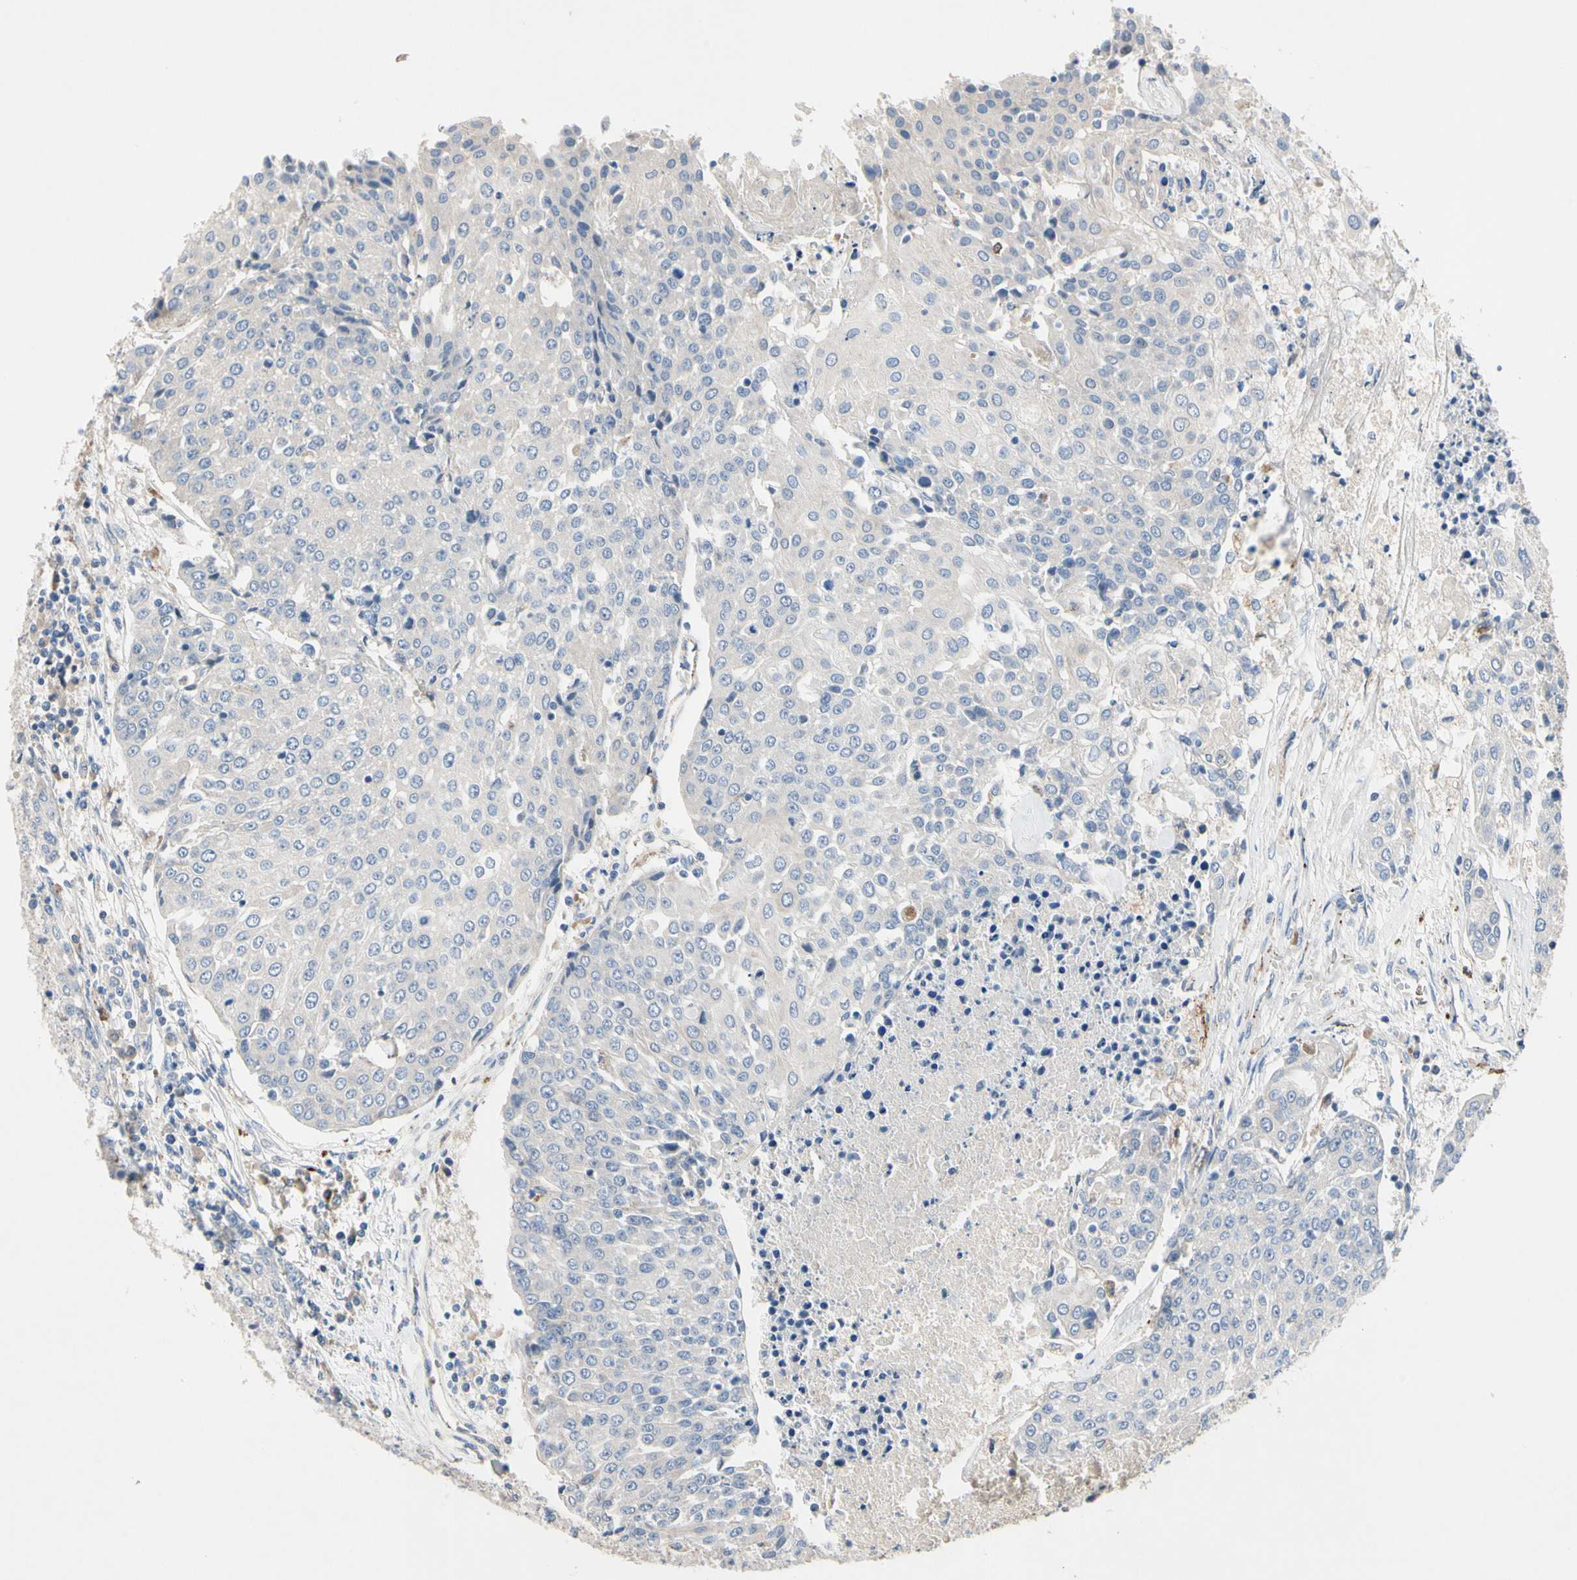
{"staining": {"intensity": "negative", "quantity": "none", "location": "none"}, "tissue": "urothelial cancer", "cell_type": "Tumor cells", "image_type": "cancer", "snomed": [{"axis": "morphology", "description": "Urothelial carcinoma, High grade"}, {"axis": "topography", "description": "Urinary bladder"}], "caption": "Tumor cells are negative for brown protein staining in urothelial carcinoma (high-grade). Brightfield microscopy of immunohistochemistry stained with DAB (3,3'-diaminobenzidine) (brown) and hematoxylin (blue), captured at high magnification.", "gene": "RETSAT", "patient": {"sex": "female", "age": 85}}